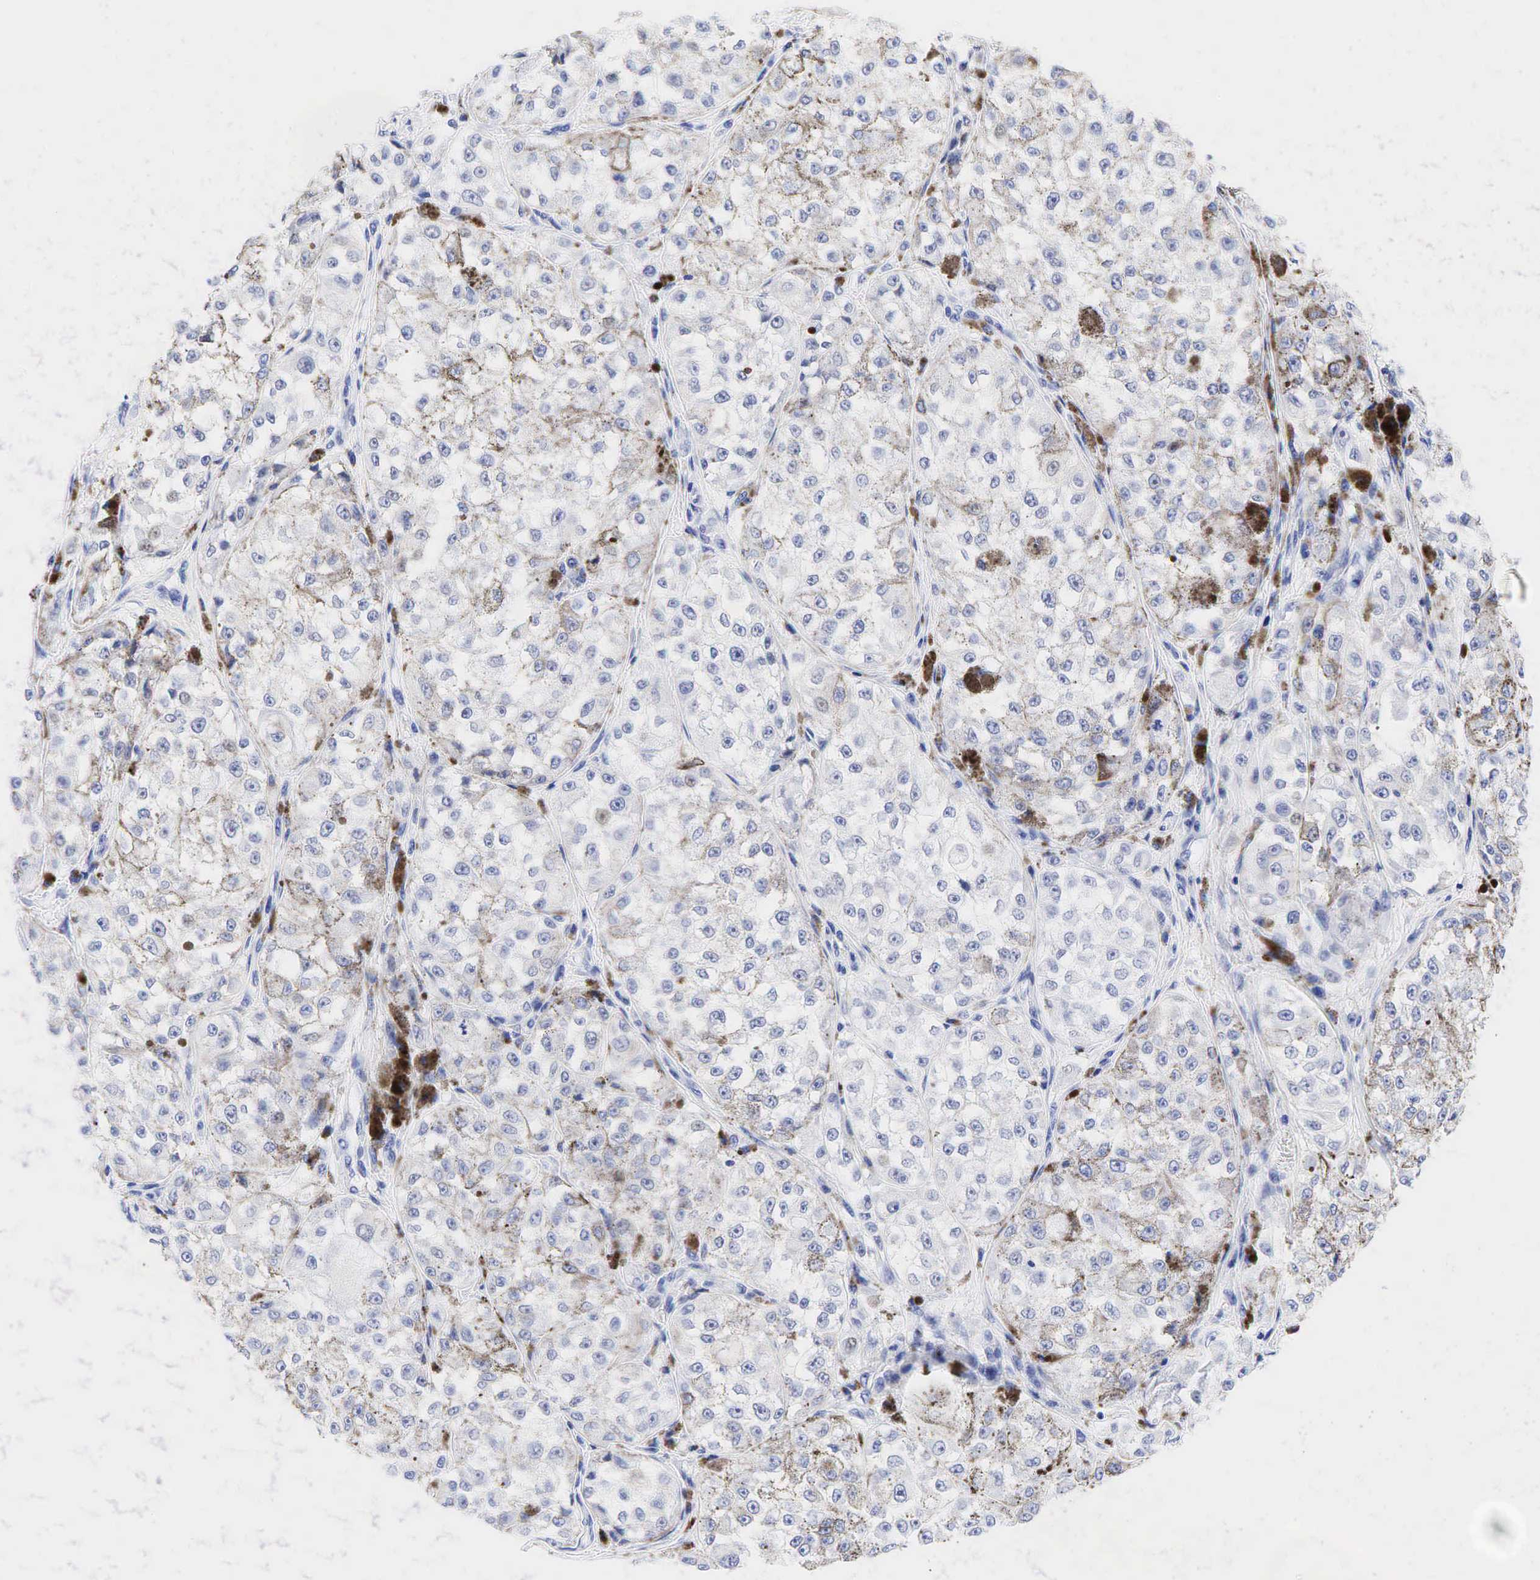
{"staining": {"intensity": "negative", "quantity": "none", "location": "none"}, "tissue": "melanoma", "cell_type": "Tumor cells", "image_type": "cancer", "snomed": [{"axis": "morphology", "description": "Malignant melanoma, NOS"}, {"axis": "topography", "description": "Skin"}], "caption": "The IHC micrograph has no significant expression in tumor cells of malignant melanoma tissue.", "gene": "CD79A", "patient": {"sex": "male", "age": 67}}